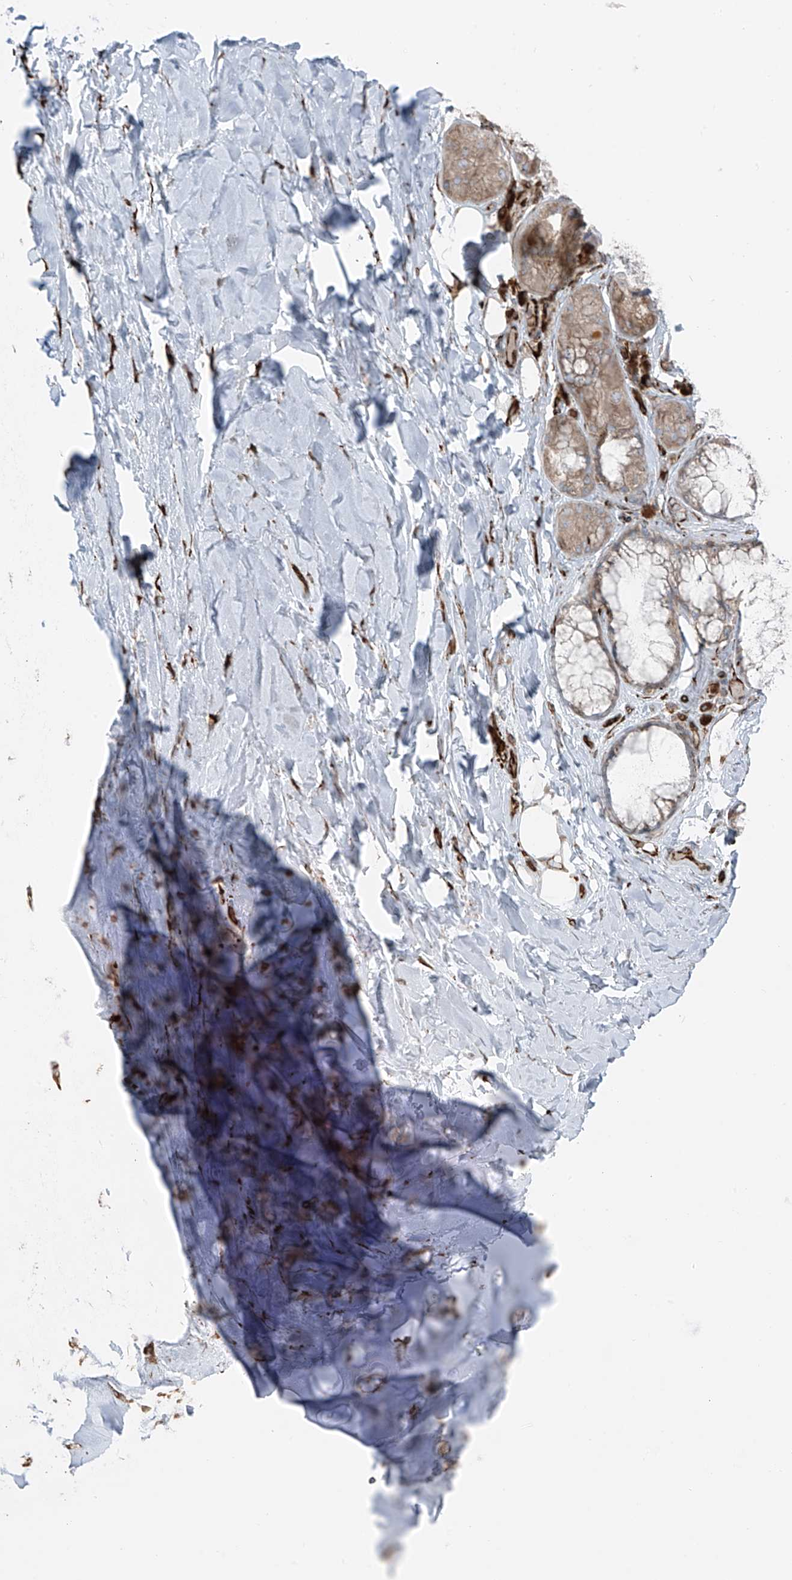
{"staining": {"intensity": "moderate", "quantity": ">75%", "location": "cytoplasmic/membranous"}, "tissue": "soft tissue", "cell_type": "Chondrocytes", "image_type": "normal", "snomed": [{"axis": "morphology", "description": "Normal tissue, NOS"}, {"axis": "morphology", "description": "Squamous cell carcinoma, NOS"}, {"axis": "topography", "description": "Lymph node"}, {"axis": "topography", "description": "Bronchus"}, {"axis": "topography", "description": "Lung"}], "caption": "The image reveals staining of unremarkable soft tissue, revealing moderate cytoplasmic/membranous protein expression (brown color) within chondrocytes.", "gene": "ERLEC1", "patient": {"sex": "male", "age": 66}}